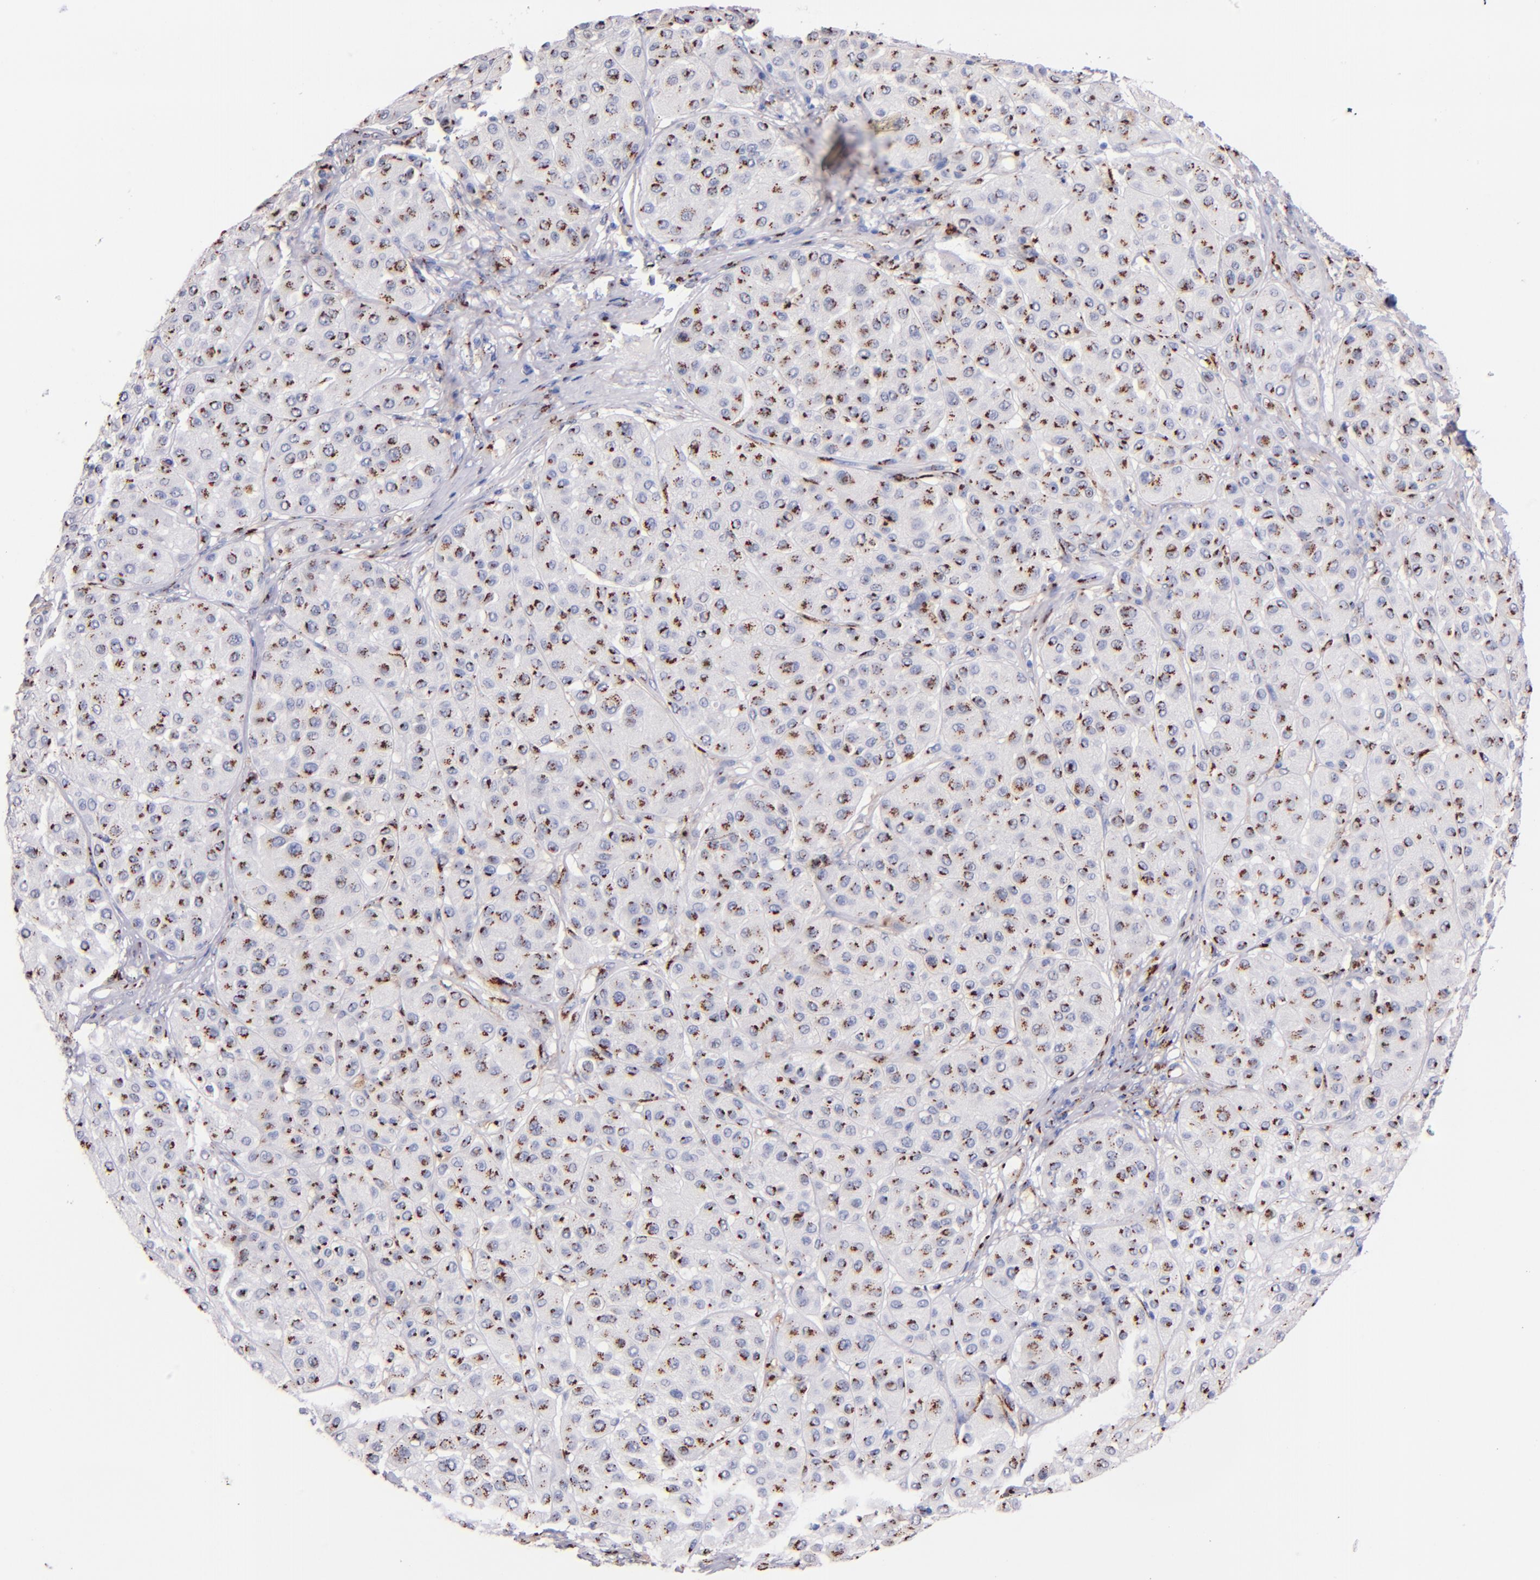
{"staining": {"intensity": "moderate", "quantity": ">75%", "location": "cytoplasmic/membranous"}, "tissue": "melanoma", "cell_type": "Tumor cells", "image_type": "cancer", "snomed": [{"axis": "morphology", "description": "Normal tissue, NOS"}, {"axis": "morphology", "description": "Malignant melanoma, Metastatic site"}, {"axis": "topography", "description": "Skin"}], "caption": "Moderate cytoplasmic/membranous expression is present in approximately >75% of tumor cells in malignant melanoma (metastatic site). (DAB (3,3'-diaminobenzidine) = brown stain, brightfield microscopy at high magnification).", "gene": "GOLIM4", "patient": {"sex": "male", "age": 41}}